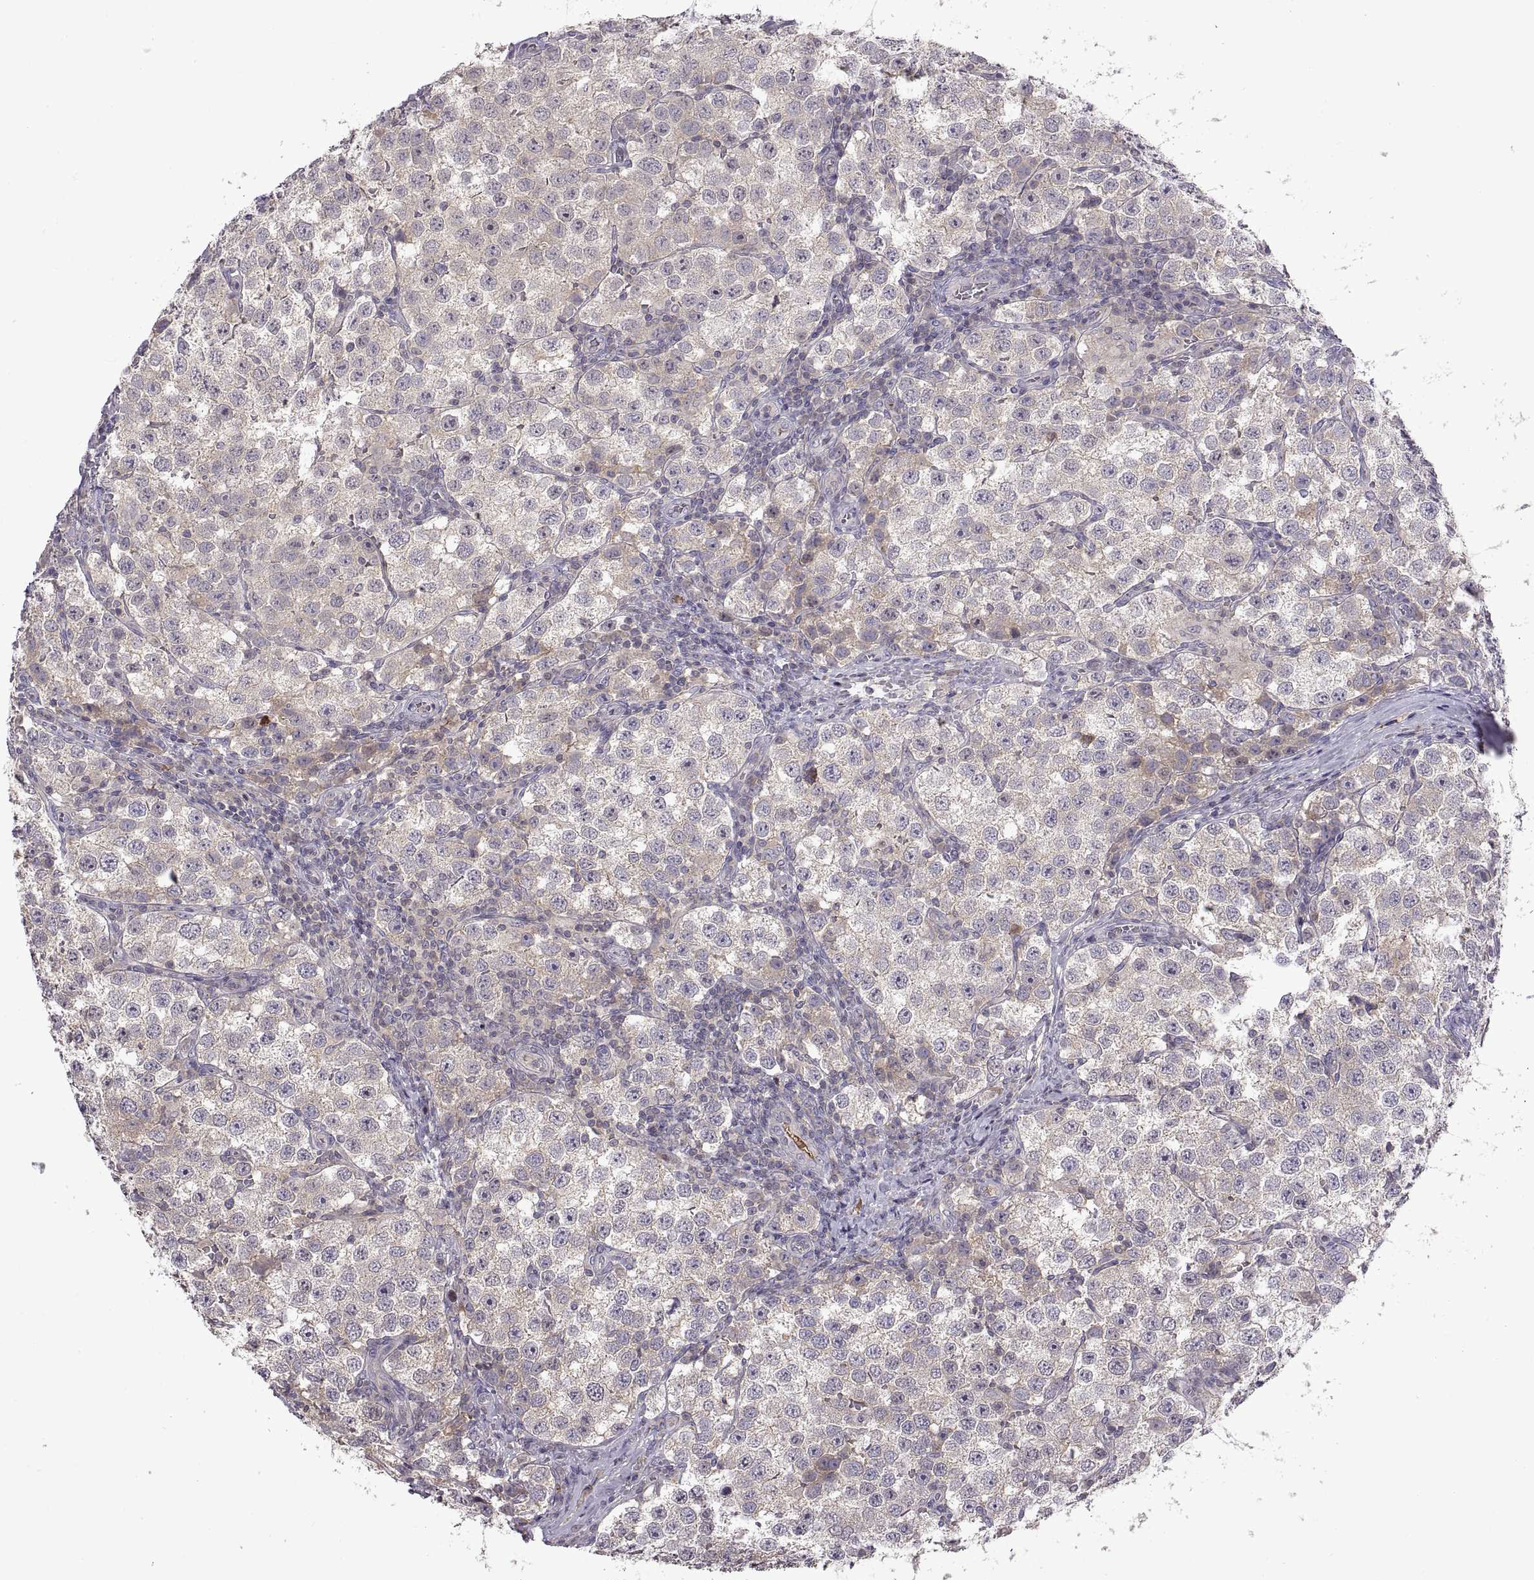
{"staining": {"intensity": "weak", "quantity": "<25%", "location": "cytoplasmic/membranous"}, "tissue": "testis cancer", "cell_type": "Tumor cells", "image_type": "cancer", "snomed": [{"axis": "morphology", "description": "Seminoma, NOS"}, {"axis": "topography", "description": "Testis"}], "caption": "Human seminoma (testis) stained for a protein using immunohistochemistry displays no staining in tumor cells.", "gene": "NMNAT2", "patient": {"sex": "male", "age": 37}}